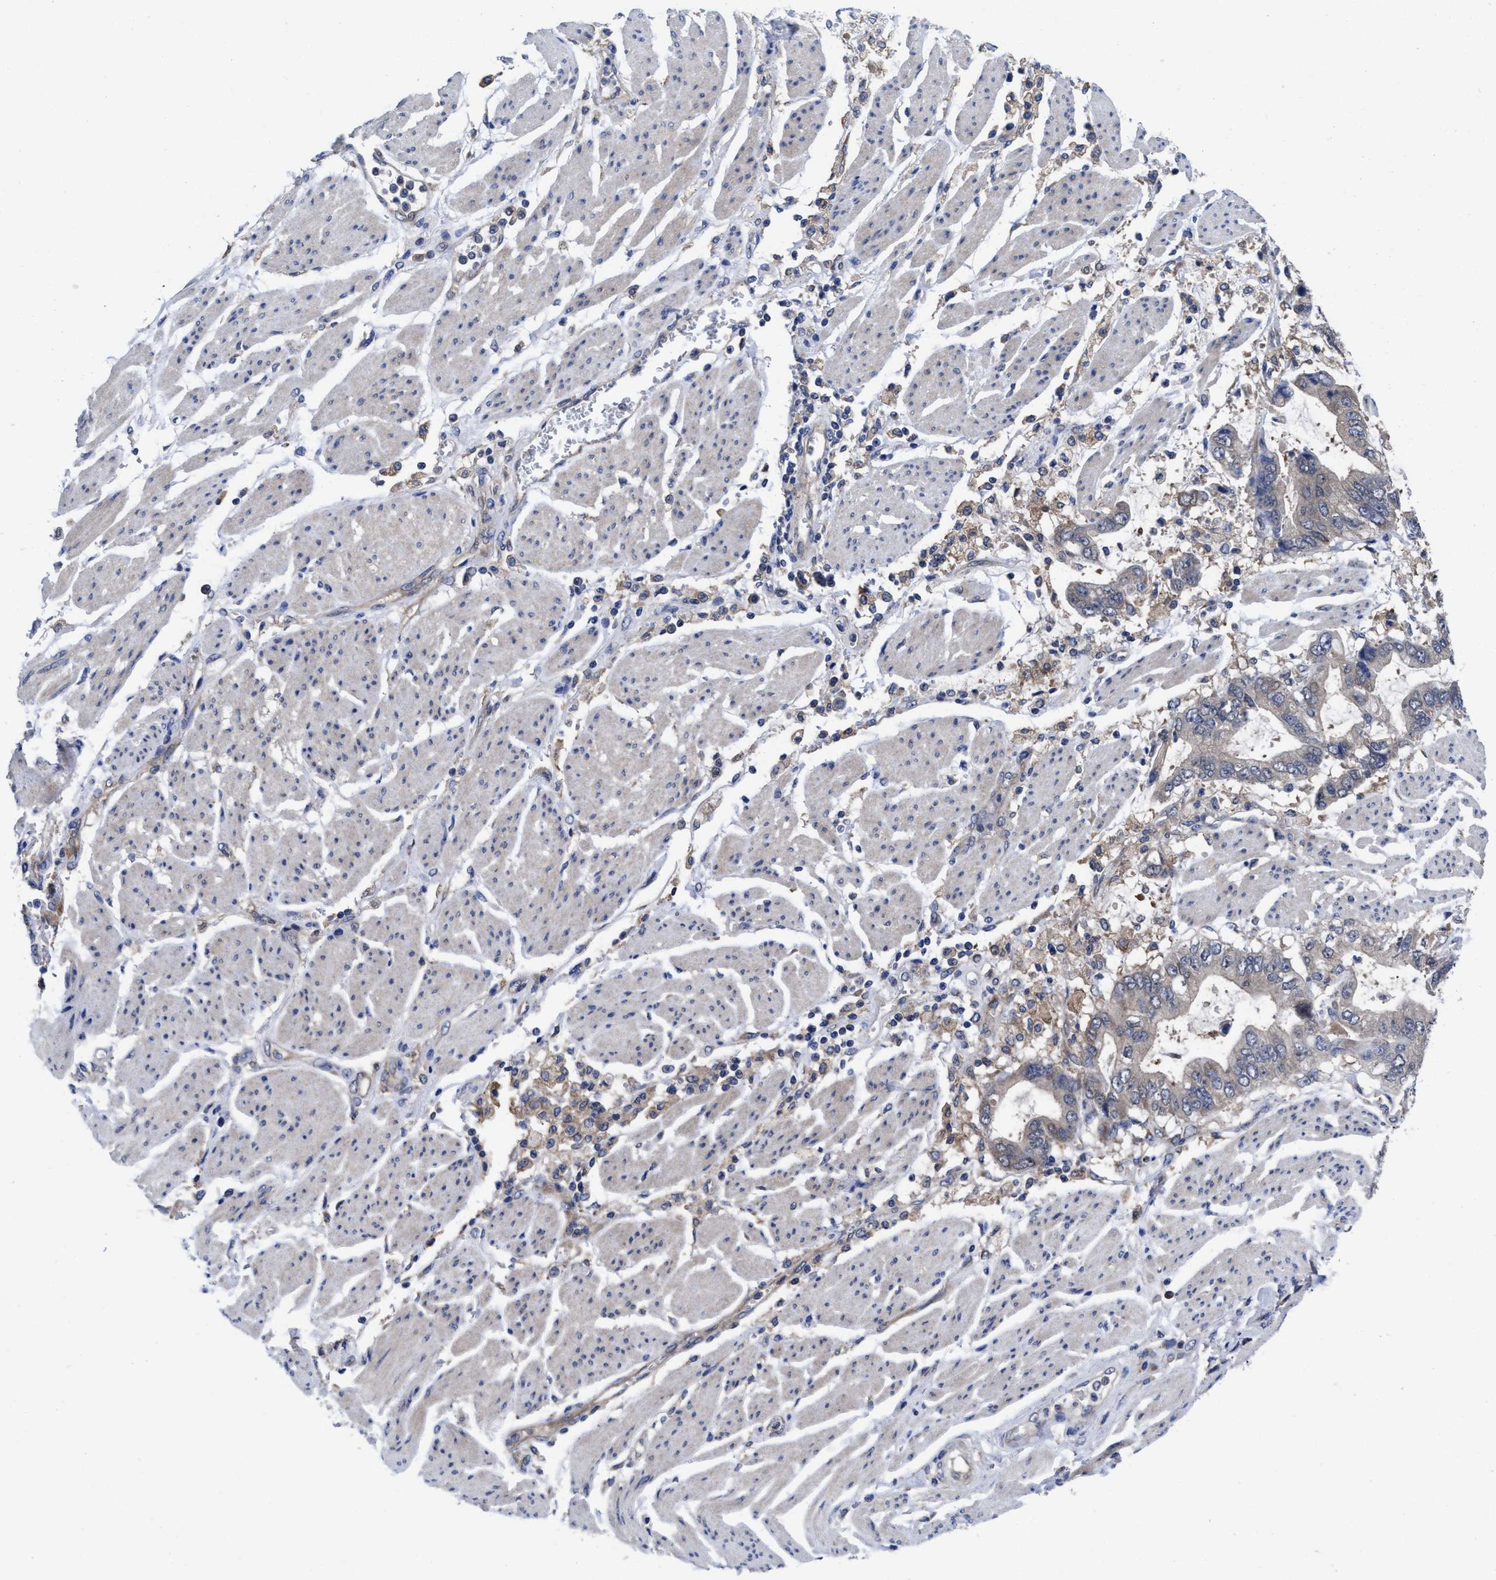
{"staining": {"intensity": "negative", "quantity": "none", "location": "none"}, "tissue": "stomach cancer", "cell_type": "Tumor cells", "image_type": "cancer", "snomed": [{"axis": "morphology", "description": "Normal tissue, NOS"}, {"axis": "morphology", "description": "Adenocarcinoma, NOS"}, {"axis": "topography", "description": "Stomach"}], "caption": "This is an immunohistochemistry histopathology image of stomach cancer (adenocarcinoma). There is no positivity in tumor cells.", "gene": "TXNDC17", "patient": {"sex": "male", "age": 62}}